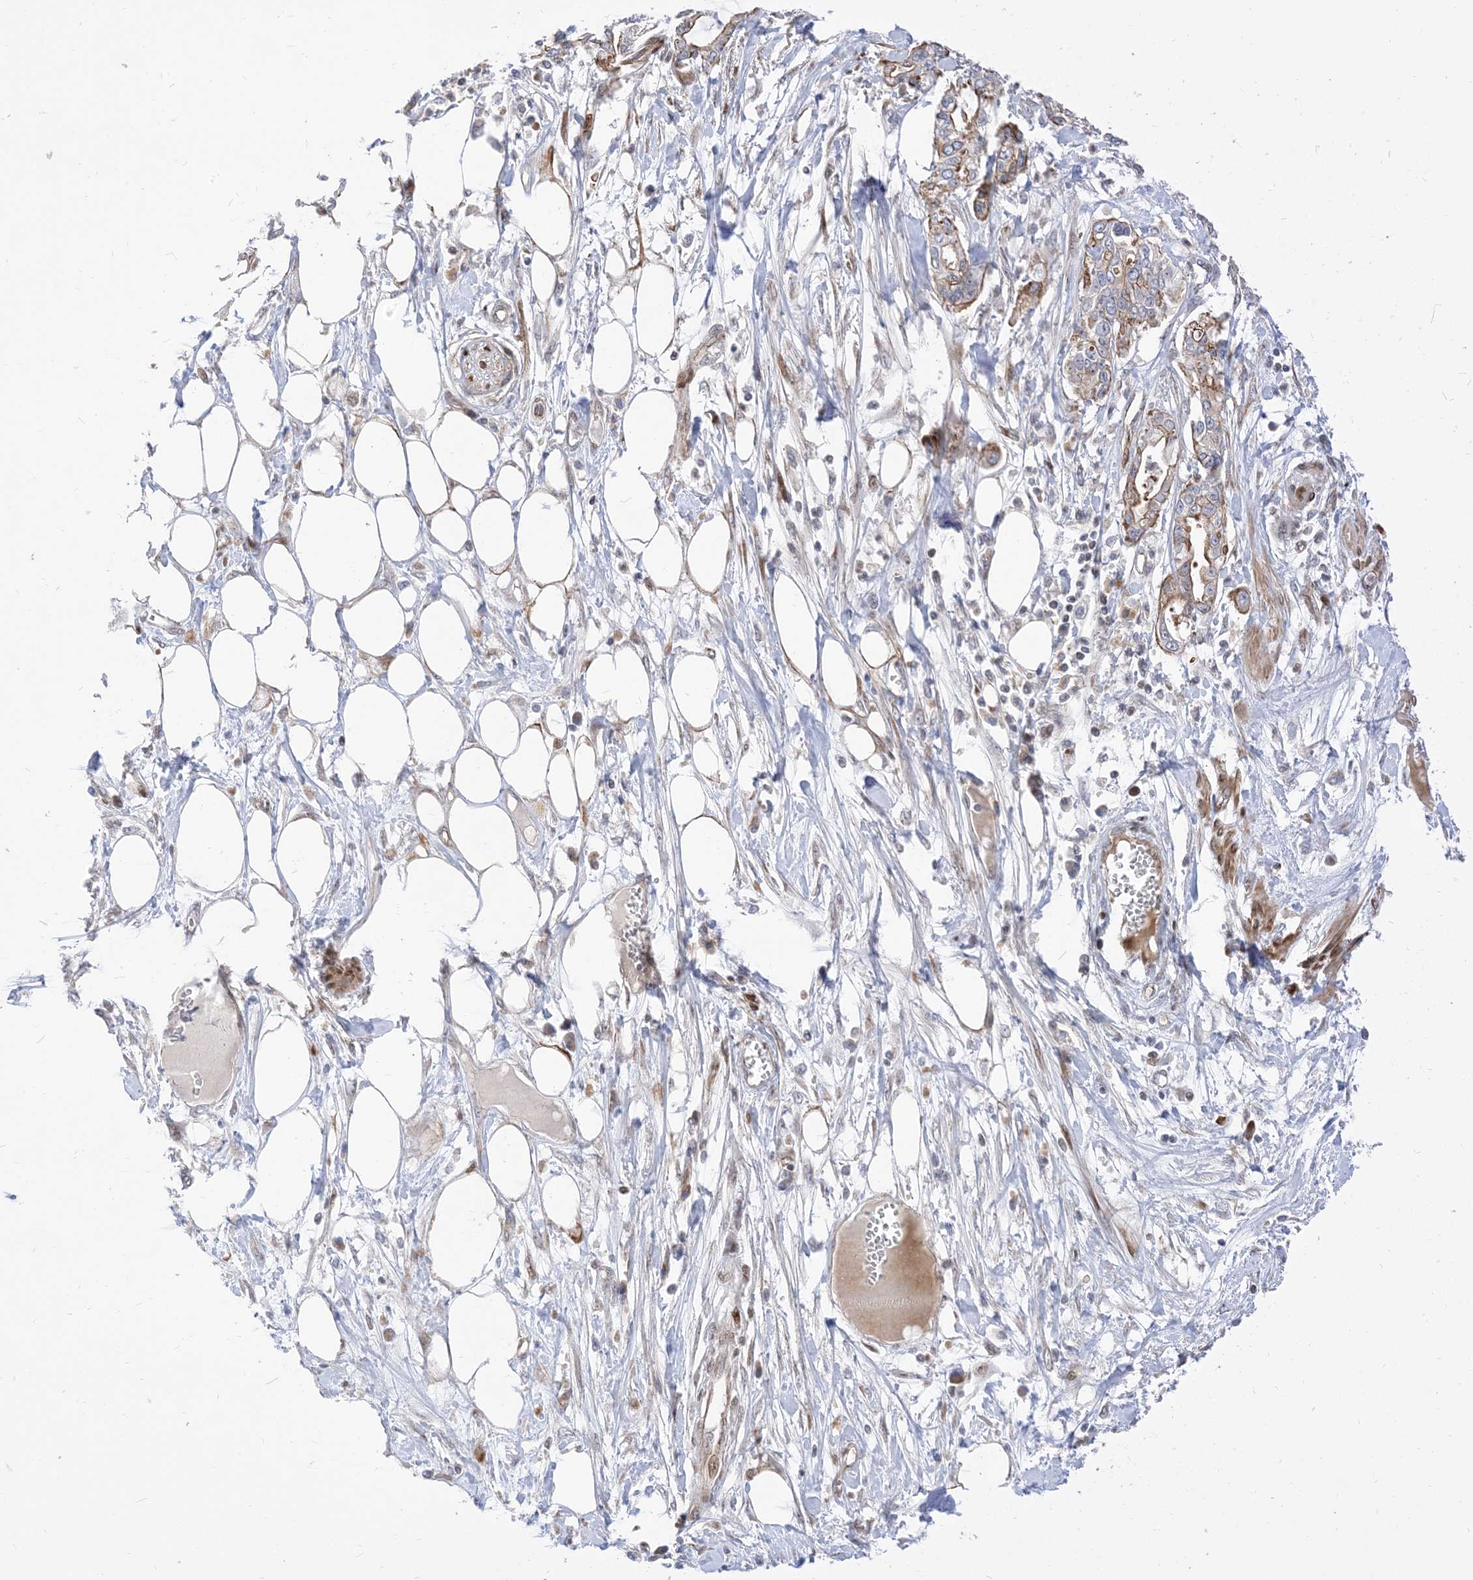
{"staining": {"intensity": "moderate", "quantity": ">75%", "location": "cytoplasmic/membranous"}, "tissue": "pancreatic cancer", "cell_type": "Tumor cells", "image_type": "cancer", "snomed": [{"axis": "morphology", "description": "Adenocarcinoma, NOS"}, {"axis": "topography", "description": "Pancreas"}], "caption": "IHC of adenocarcinoma (pancreatic) reveals medium levels of moderate cytoplasmic/membranous staining in about >75% of tumor cells.", "gene": "TYSND1", "patient": {"sex": "male", "age": 68}}